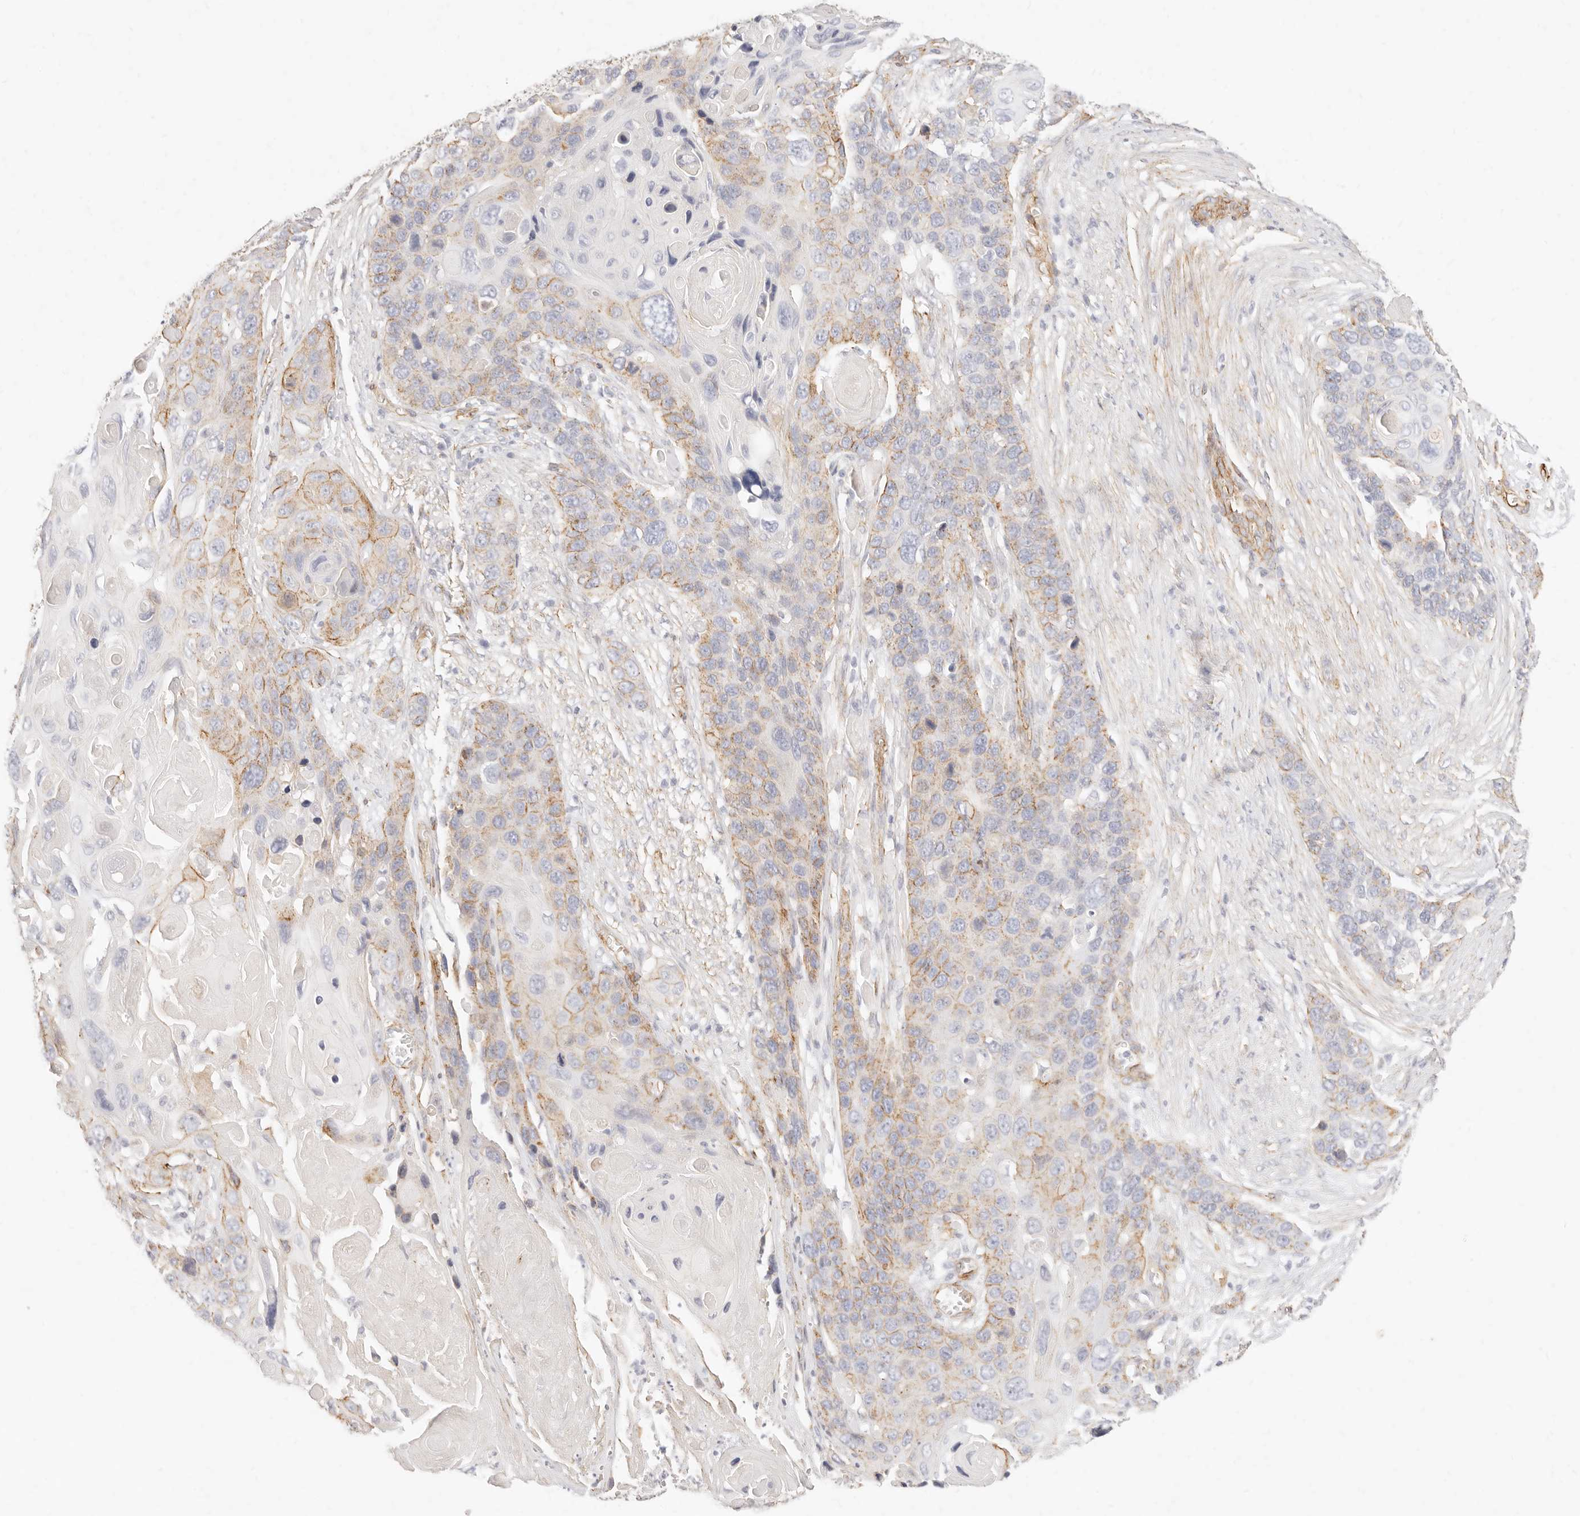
{"staining": {"intensity": "moderate", "quantity": "<25%", "location": "cytoplasmic/membranous"}, "tissue": "skin cancer", "cell_type": "Tumor cells", "image_type": "cancer", "snomed": [{"axis": "morphology", "description": "Squamous cell carcinoma, NOS"}, {"axis": "topography", "description": "Skin"}], "caption": "Squamous cell carcinoma (skin) stained with a brown dye demonstrates moderate cytoplasmic/membranous positive expression in approximately <25% of tumor cells.", "gene": "NUS1", "patient": {"sex": "male", "age": 55}}